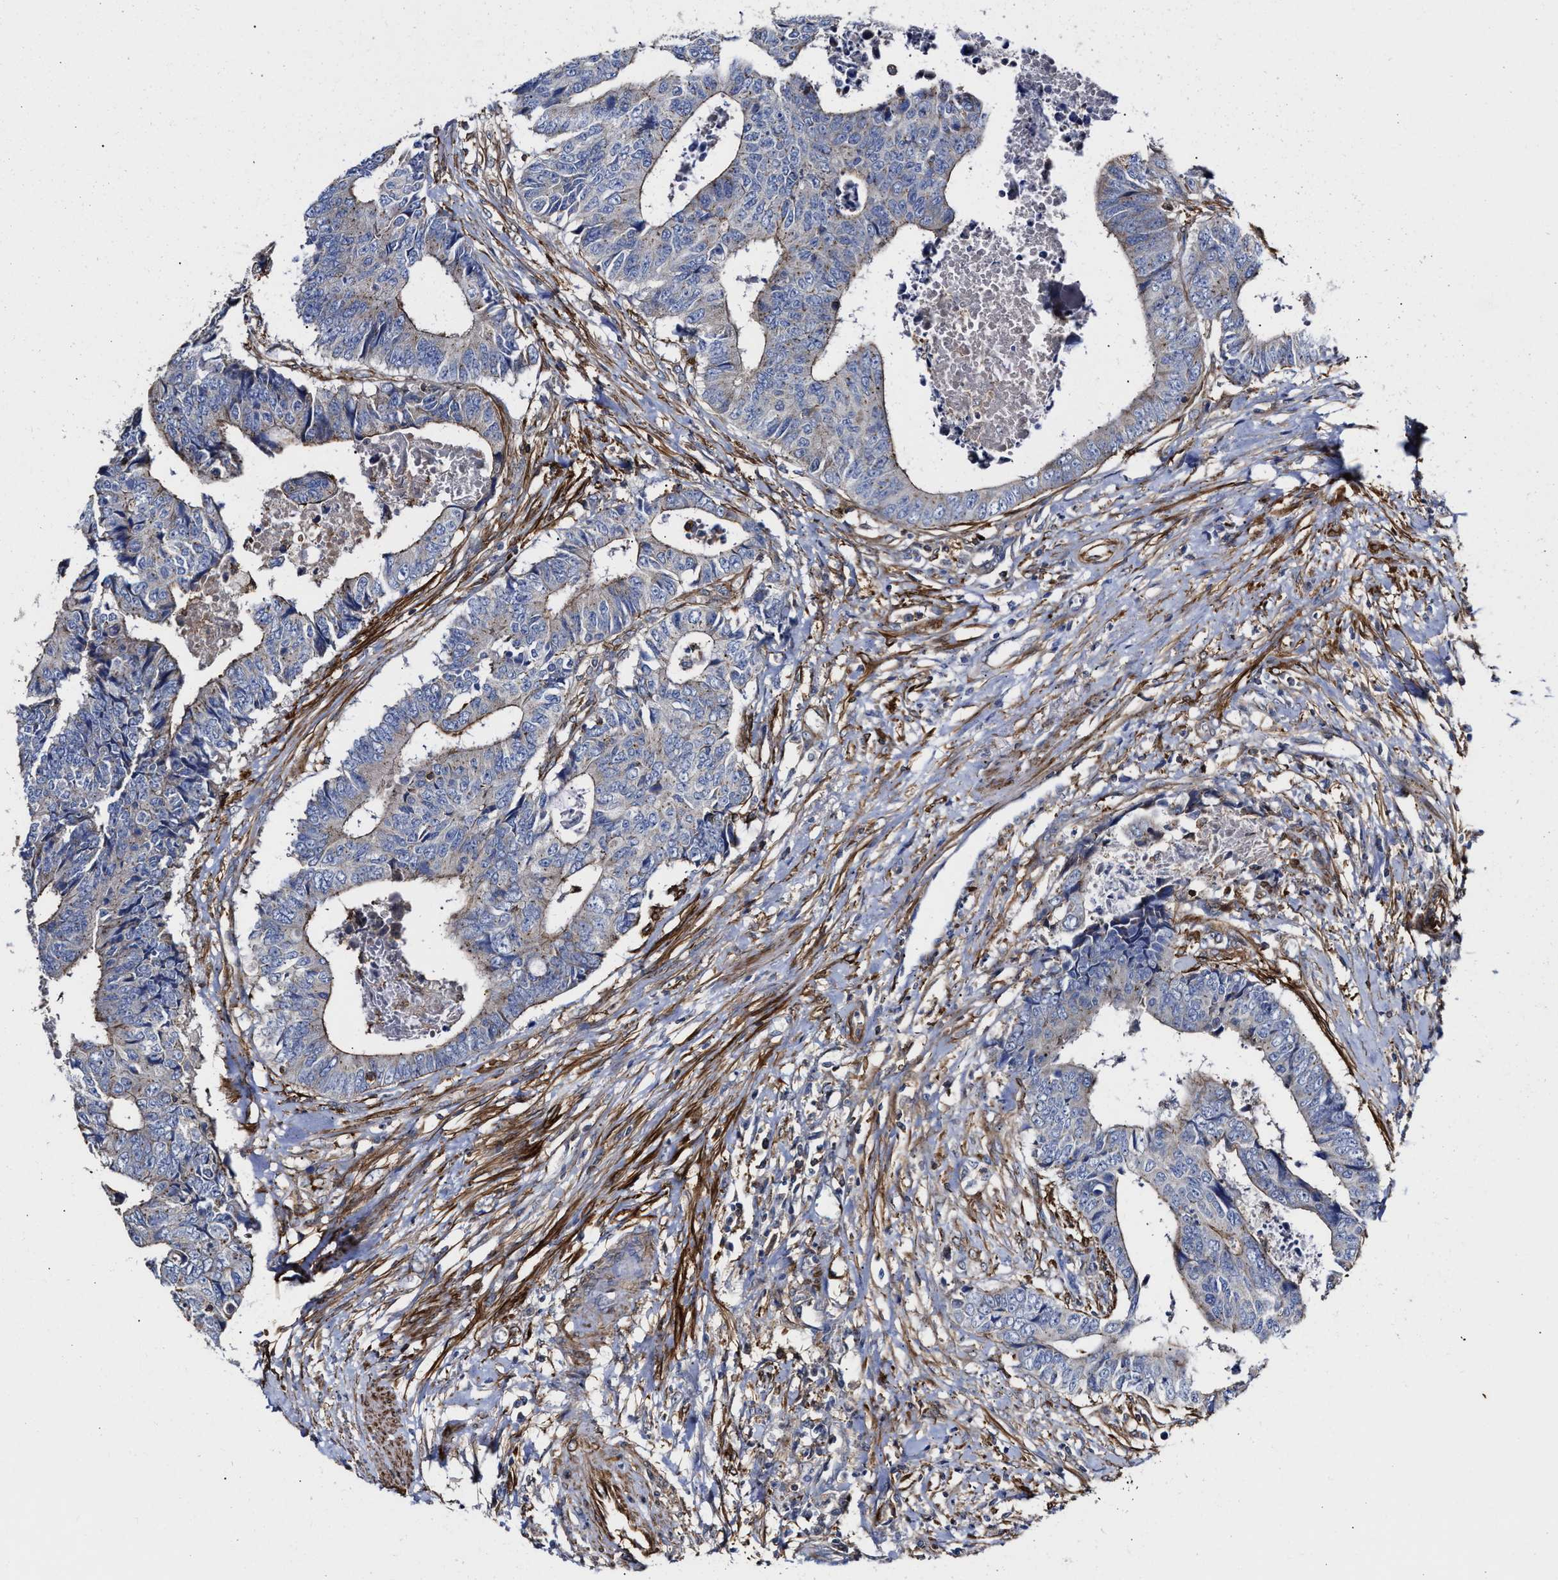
{"staining": {"intensity": "negative", "quantity": "none", "location": "none"}, "tissue": "colorectal cancer", "cell_type": "Tumor cells", "image_type": "cancer", "snomed": [{"axis": "morphology", "description": "Adenocarcinoma, NOS"}, {"axis": "topography", "description": "Rectum"}], "caption": "Tumor cells are negative for brown protein staining in adenocarcinoma (colorectal).", "gene": "HS3ST5", "patient": {"sex": "male", "age": 84}}